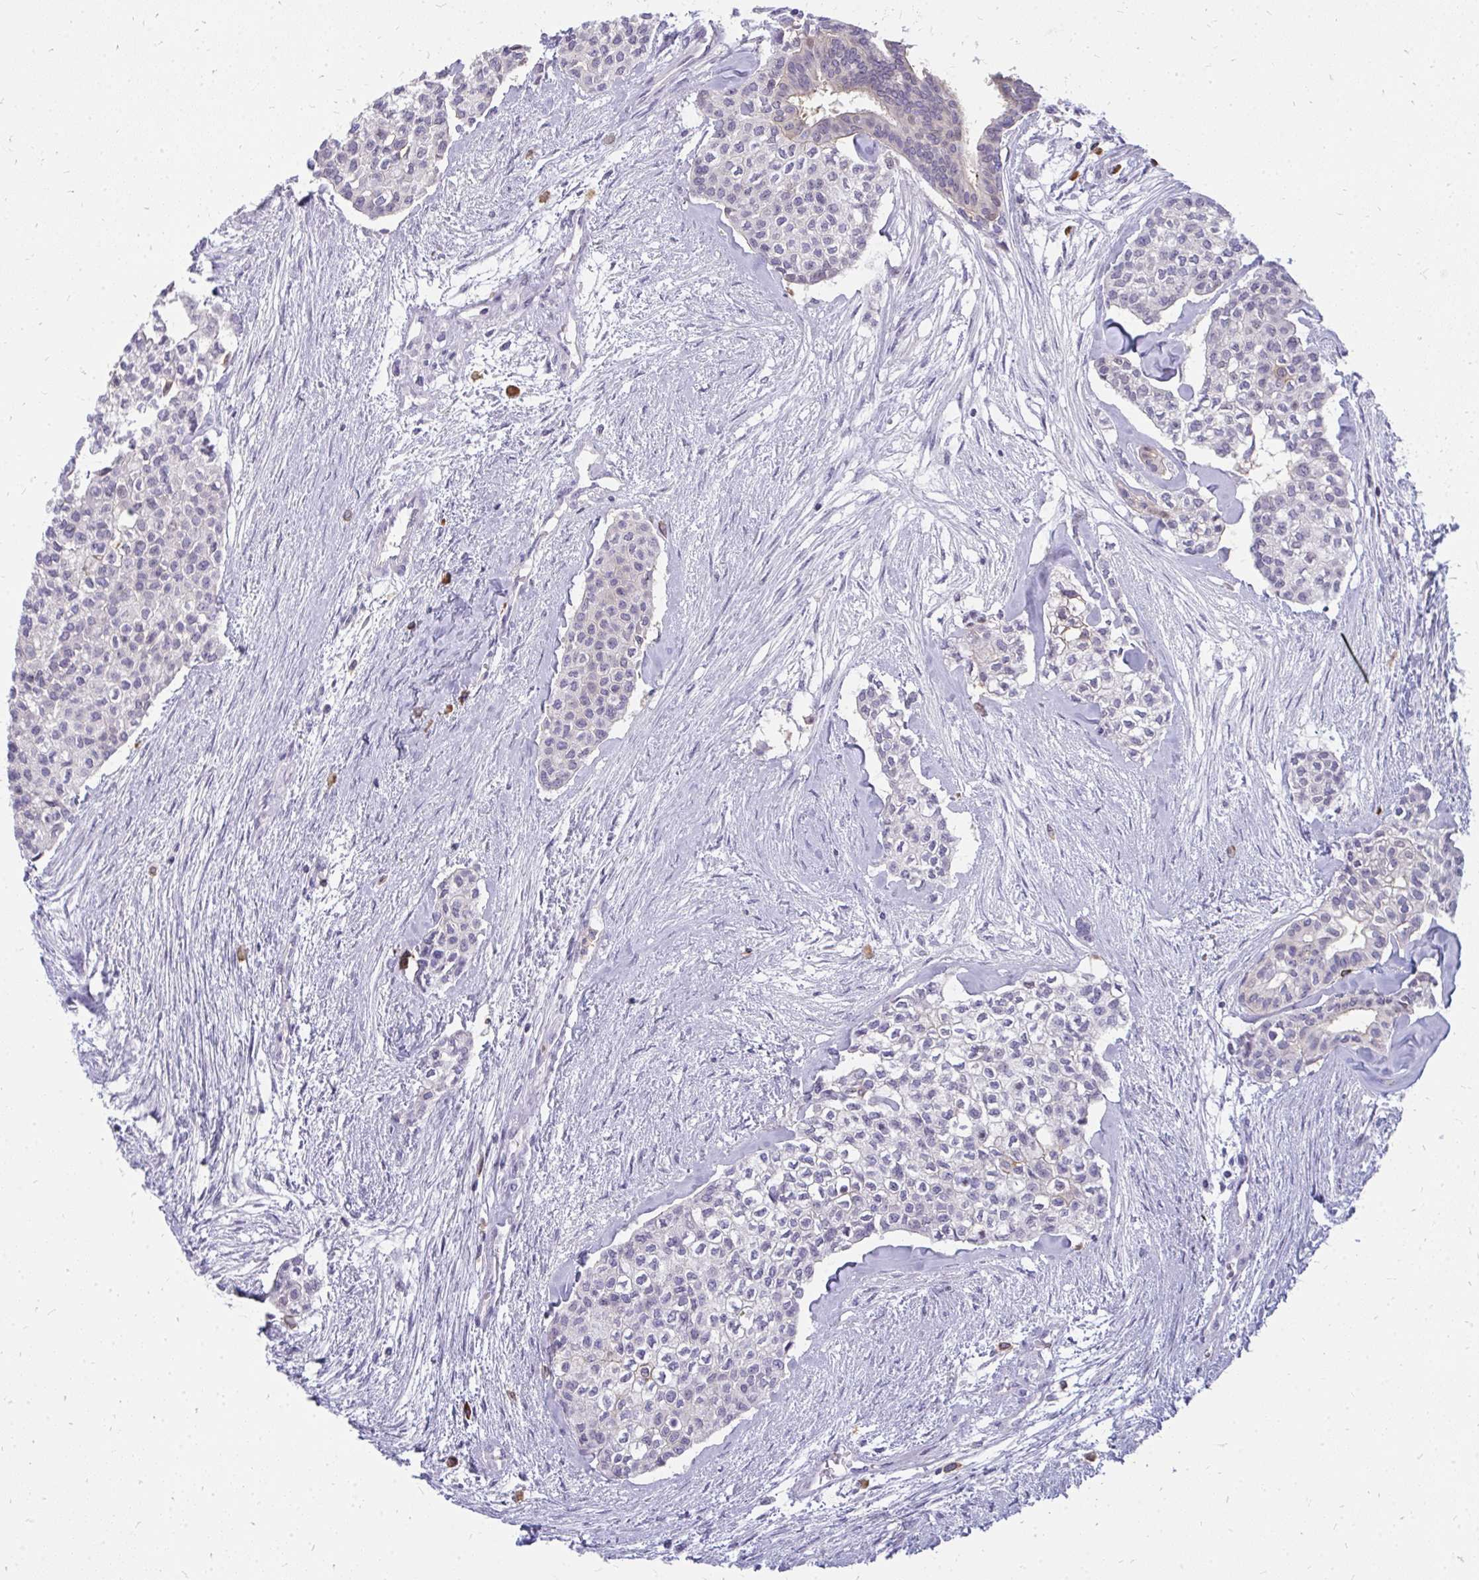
{"staining": {"intensity": "negative", "quantity": "none", "location": "none"}, "tissue": "head and neck cancer", "cell_type": "Tumor cells", "image_type": "cancer", "snomed": [{"axis": "morphology", "description": "Adenocarcinoma, NOS"}, {"axis": "topography", "description": "Head-Neck"}], "caption": "There is no significant expression in tumor cells of head and neck cancer.", "gene": "FAM9A", "patient": {"sex": "male", "age": 81}}